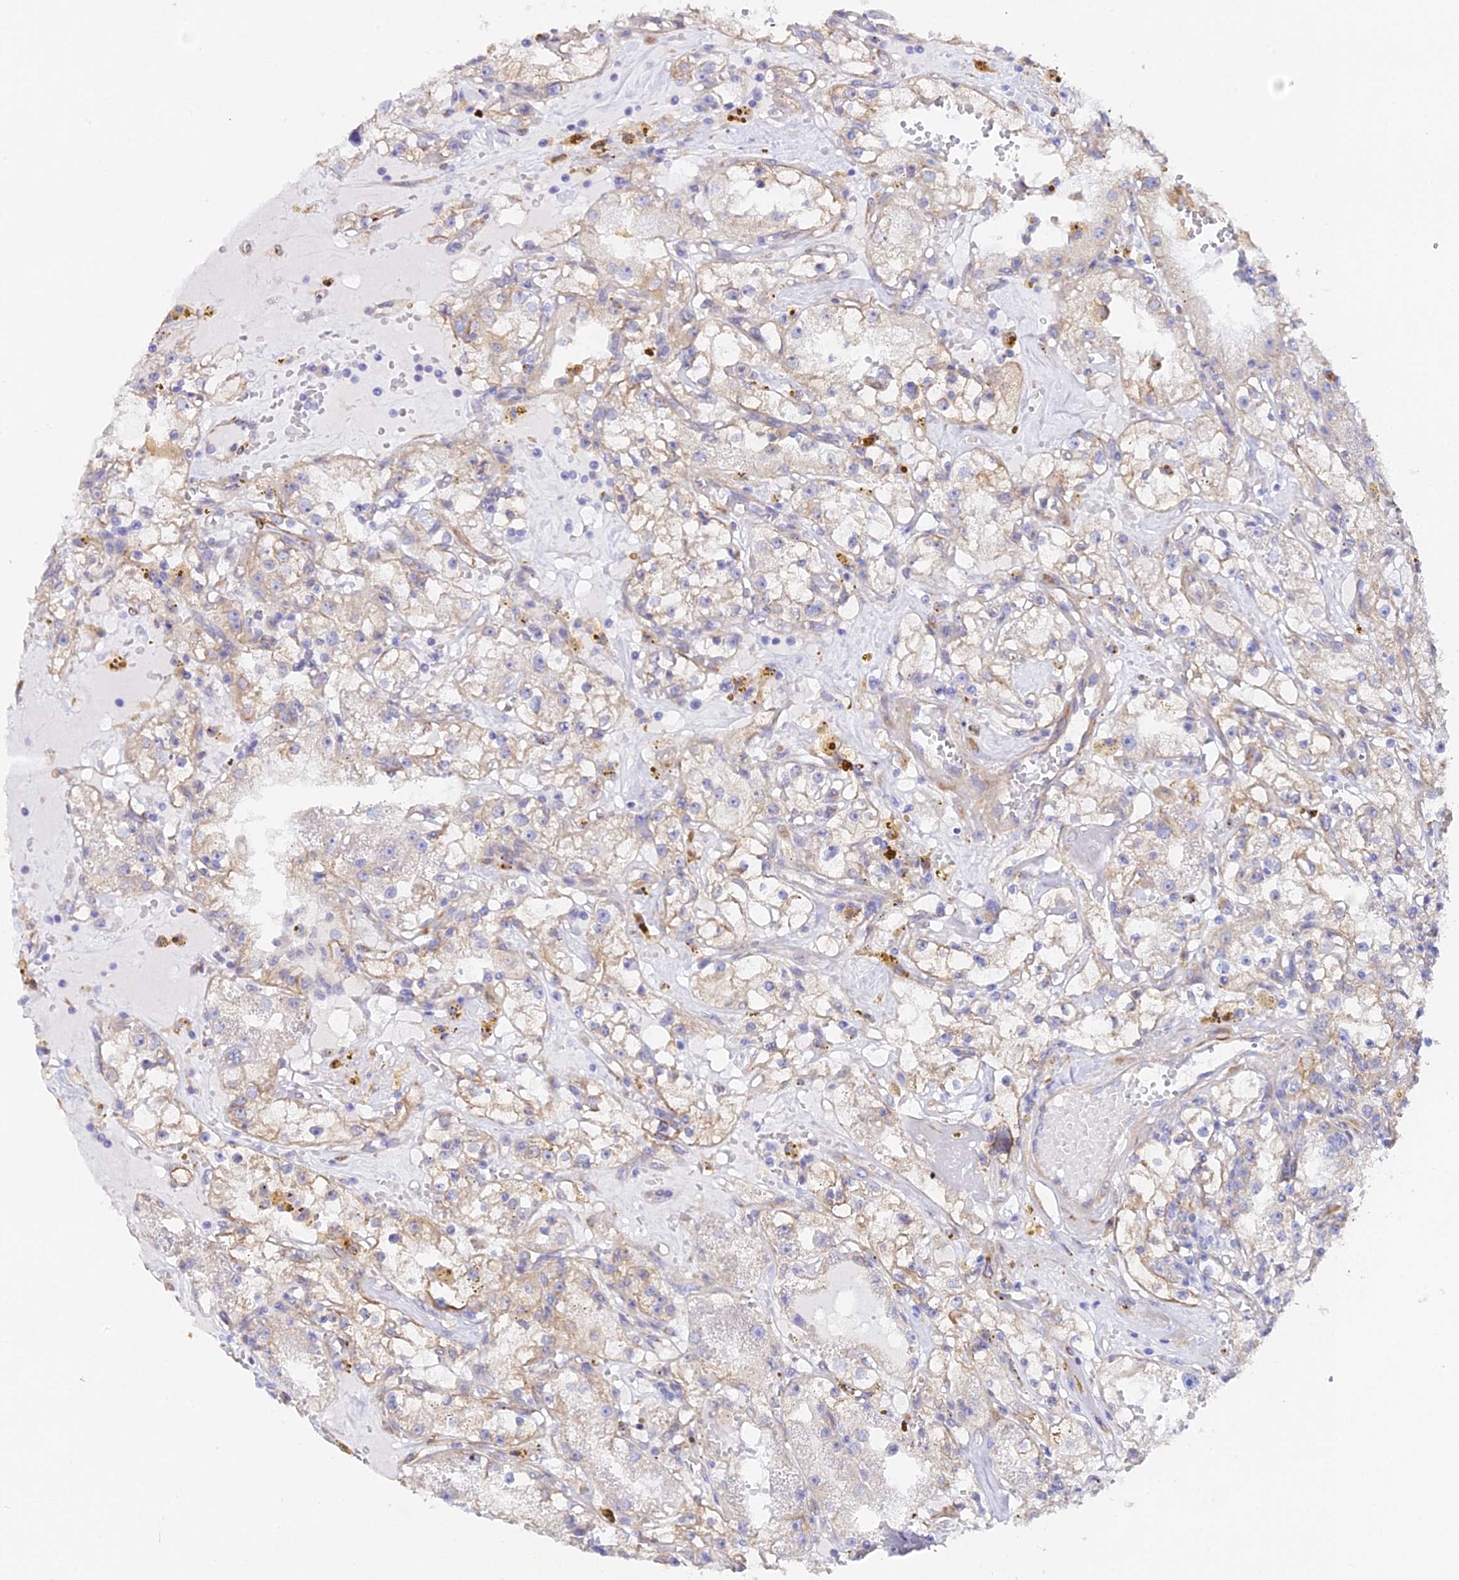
{"staining": {"intensity": "weak", "quantity": "25%-75%", "location": "cytoplasmic/membranous"}, "tissue": "renal cancer", "cell_type": "Tumor cells", "image_type": "cancer", "snomed": [{"axis": "morphology", "description": "Adenocarcinoma, NOS"}, {"axis": "topography", "description": "Kidney"}], "caption": "This micrograph exhibits IHC staining of human renal adenocarcinoma, with low weak cytoplasmic/membranous expression in approximately 25%-75% of tumor cells.", "gene": "CFAP45", "patient": {"sex": "male", "age": 56}}